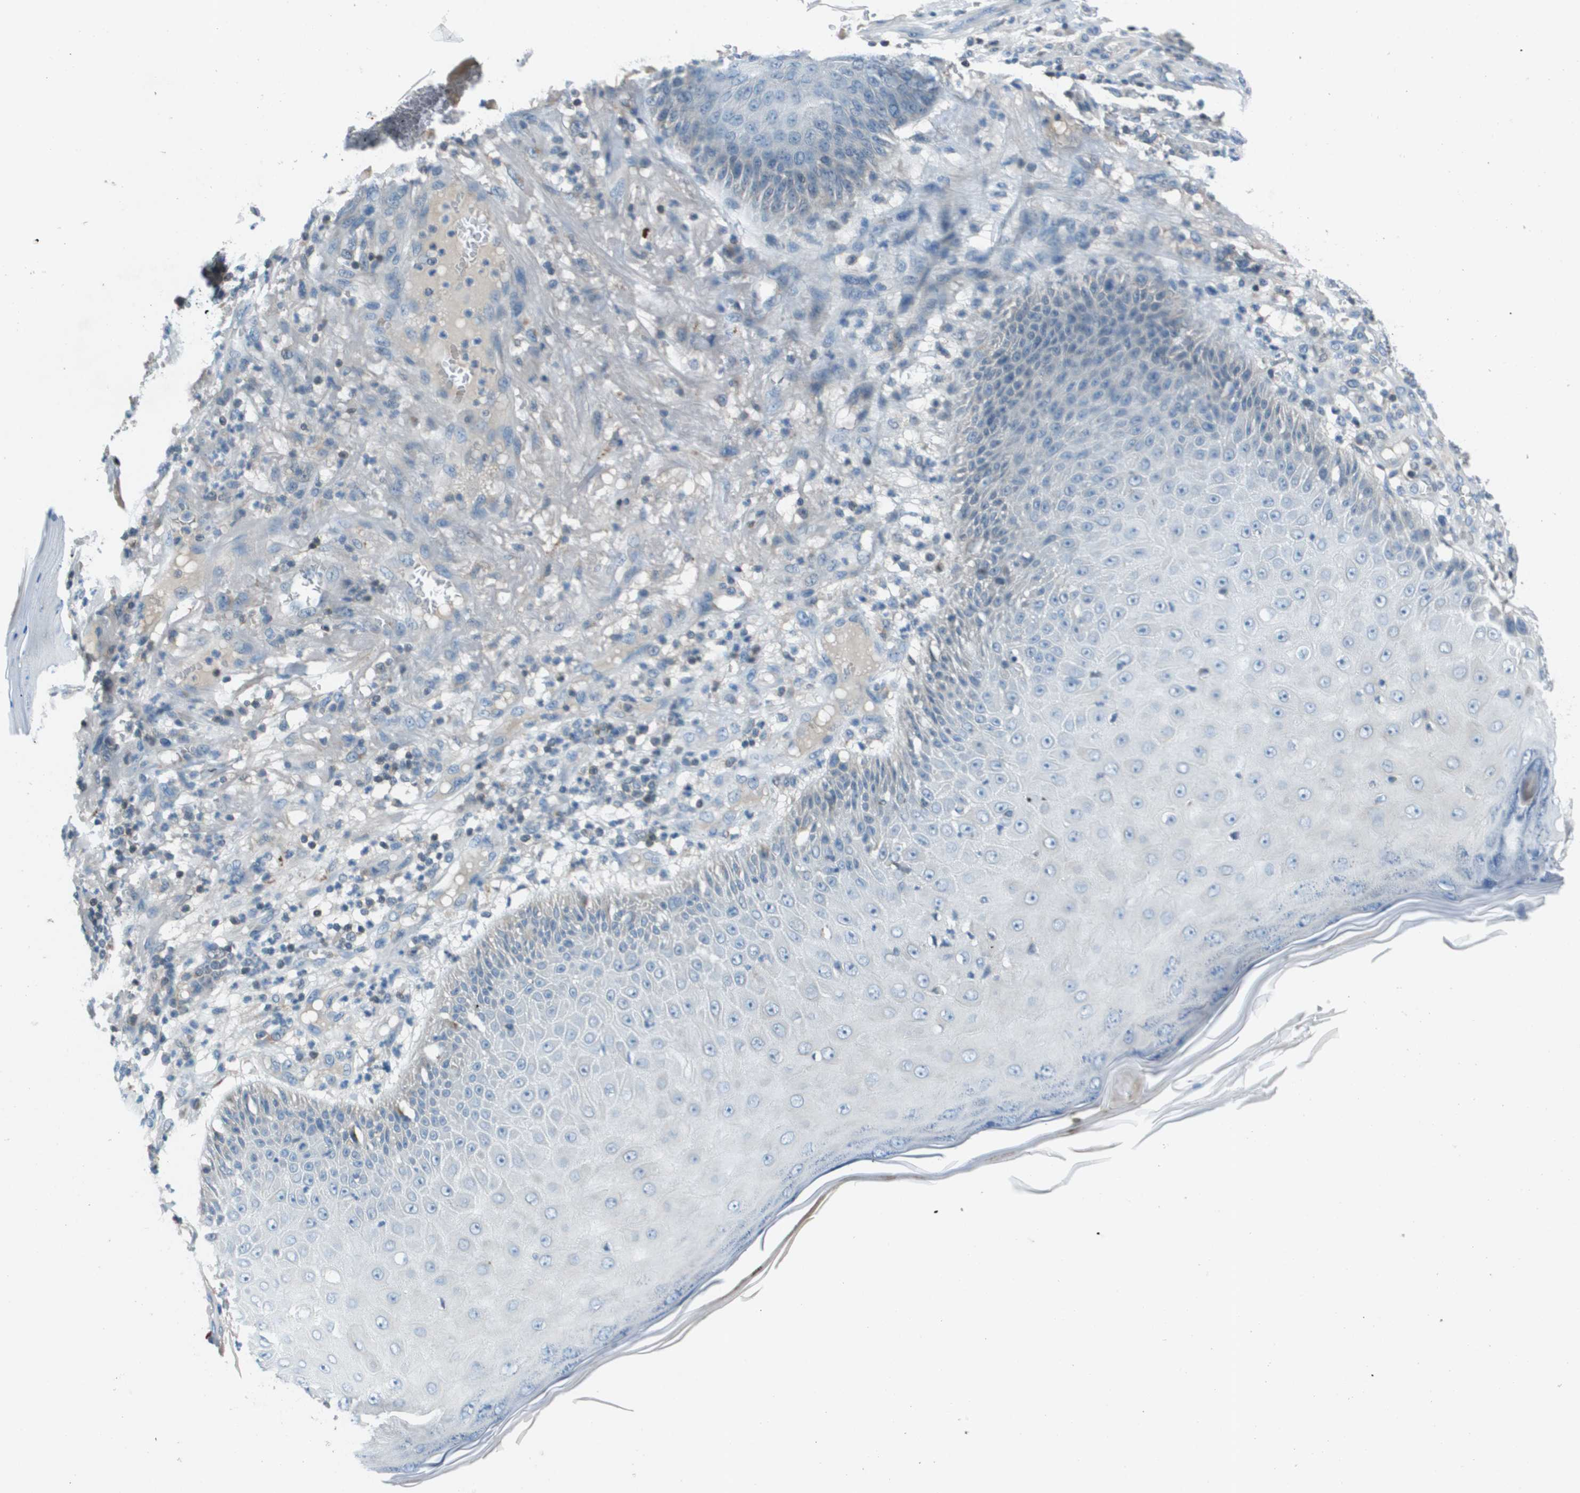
{"staining": {"intensity": "negative", "quantity": "none", "location": "none"}, "tissue": "skin cancer", "cell_type": "Tumor cells", "image_type": "cancer", "snomed": [{"axis": "morphology", "description": "Squamous cell carcinoma, NOS"}, {"axis": "topography", "description": "Skin"}], "caption": "An immunohistochemistry photomicrograph of skin cancer (squamous cell carcinoma) is shown. There is no staining in tumor cells of skin cancer (squamous cell carcinoma).", "gene": "CAMK4", "patient": {"sex": "female", "age": 80}}